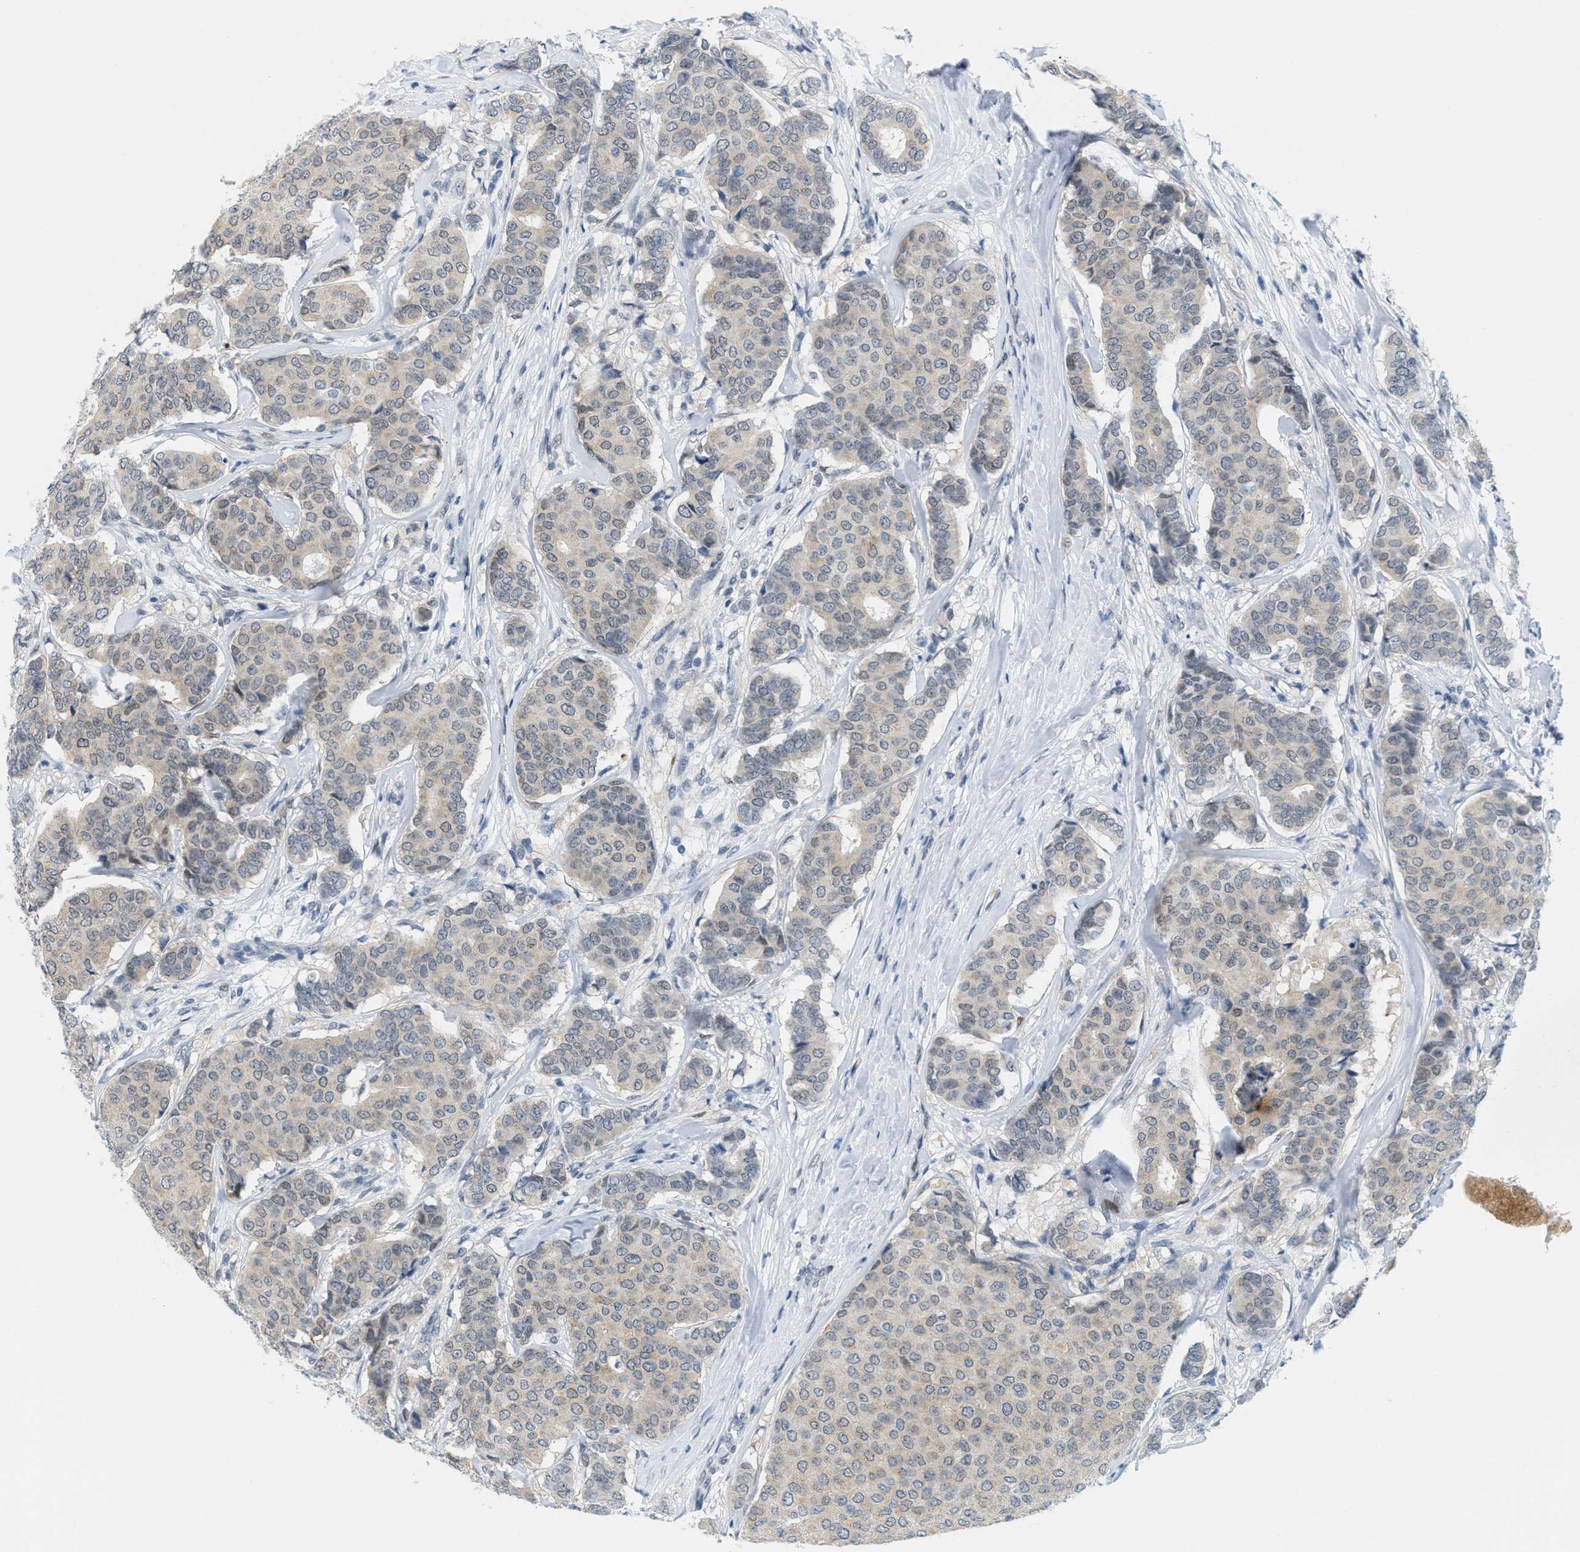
{"staining": {"intensity": "negative", "quantity": "none", "location": "none"}, "tissue": "breast cancer", "cell_type": "Tumor cells", "image_type": "cancer", "snomed": [{"axis": "morphology", "description": "Duct carcinoma"}, {"axis": "topography", "description": "Breast"}], "caption": "High power microscopy micrograph of an IHC photomicrograph of infiltrating ductal carcinoma (breast), revealing no significant expression in tumor cells.", "gene": "HS3ST2", "patient": {"sex": "female", "age": 75}}